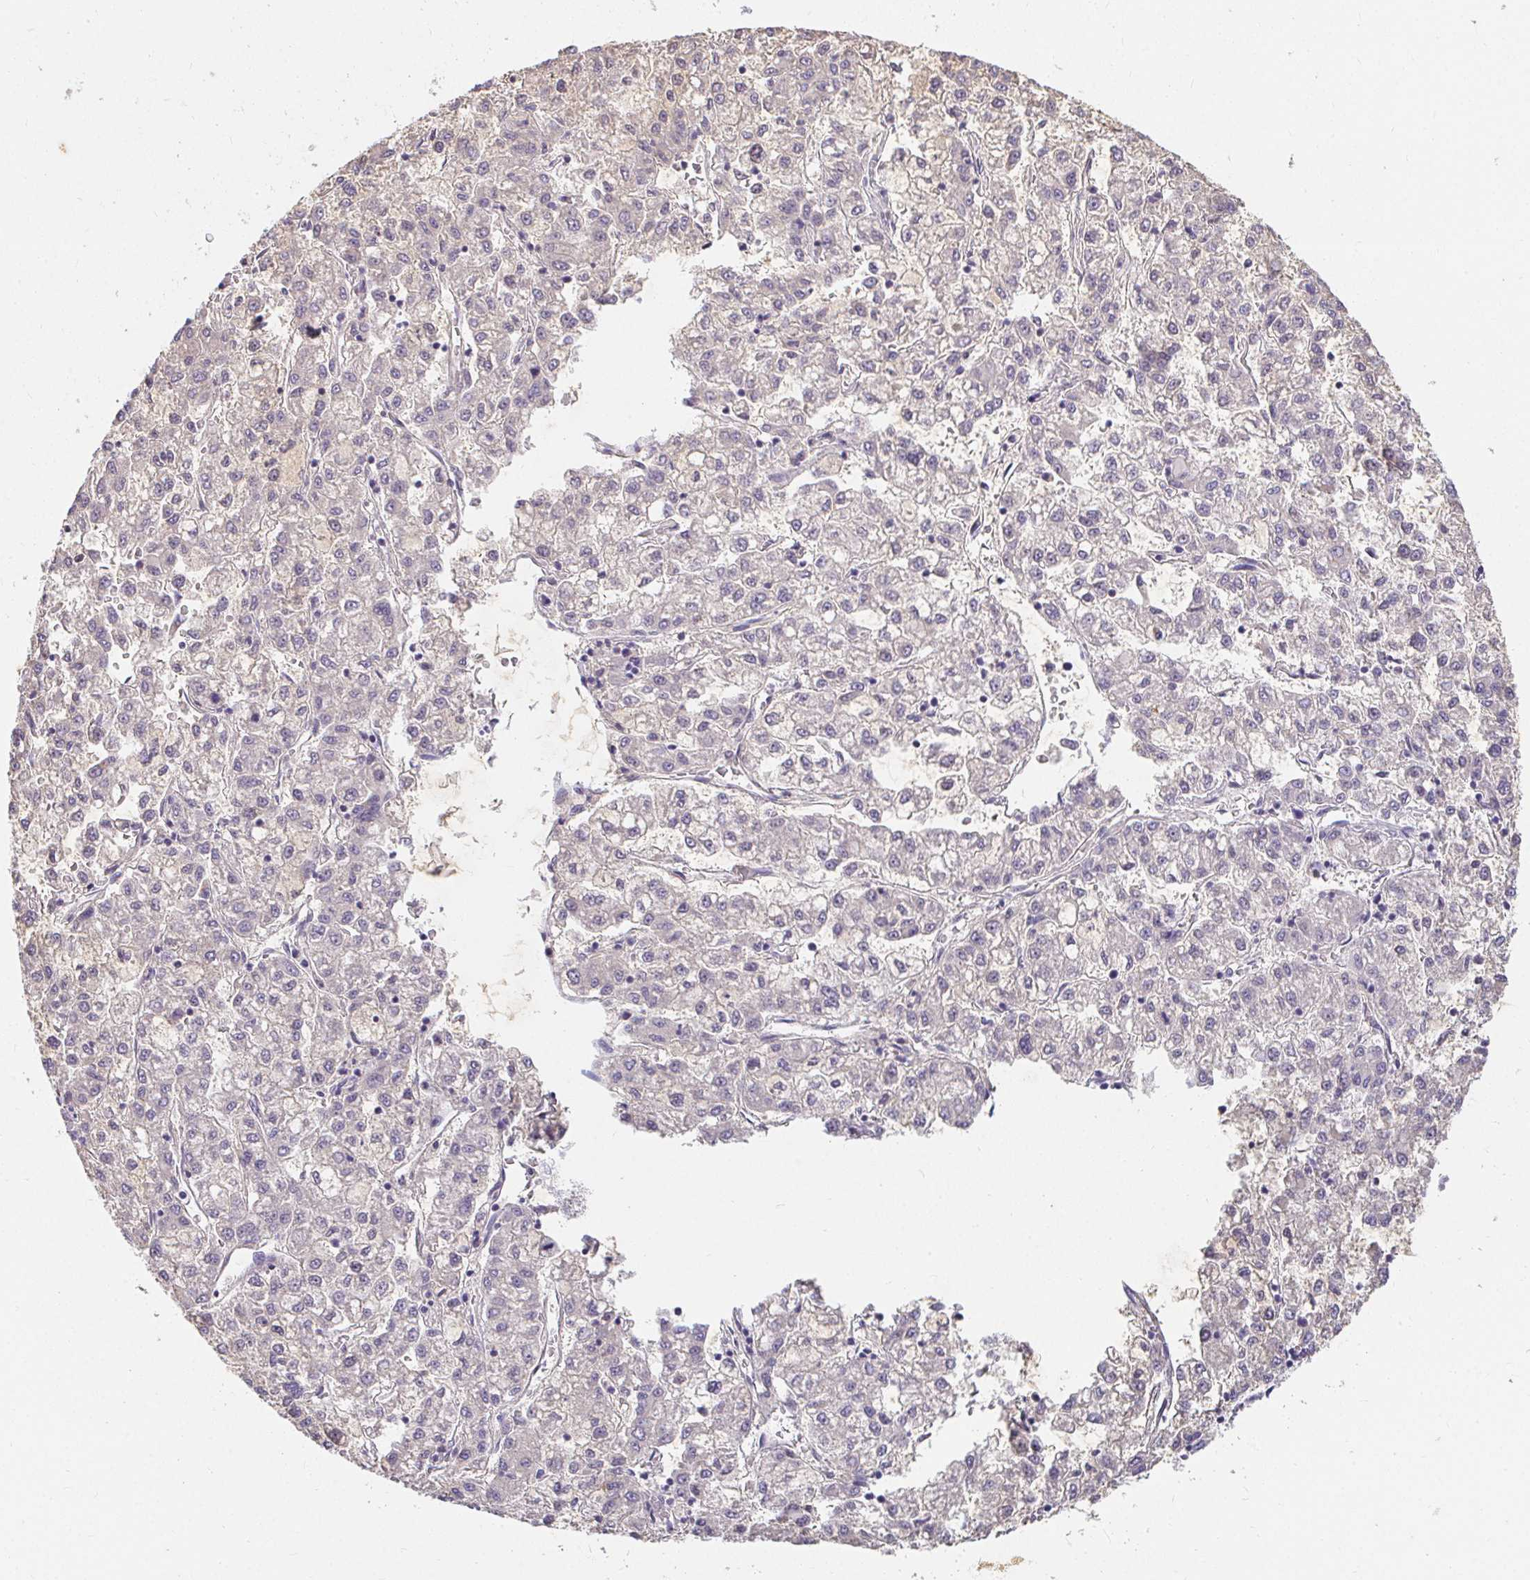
{"staining": {"intensity": "negative", "quantity": "none", "location": "none"}, "tissue": "liver cancer", "cell_type": "Tumor cells", "image_type": "cancer", "snomed": [{"axis": "morphology", "description": "Carcinoma, Hepatocellular, NOS"}, {"axis": "topography", "description": "Liver"}], "caption": "Protein analysis of liver cancer (hepatocellular carcinoma) reveals no significant expression in tumor cells.", "gene": "LOXL4", "patient": {"sex": "male", "age": 40}}